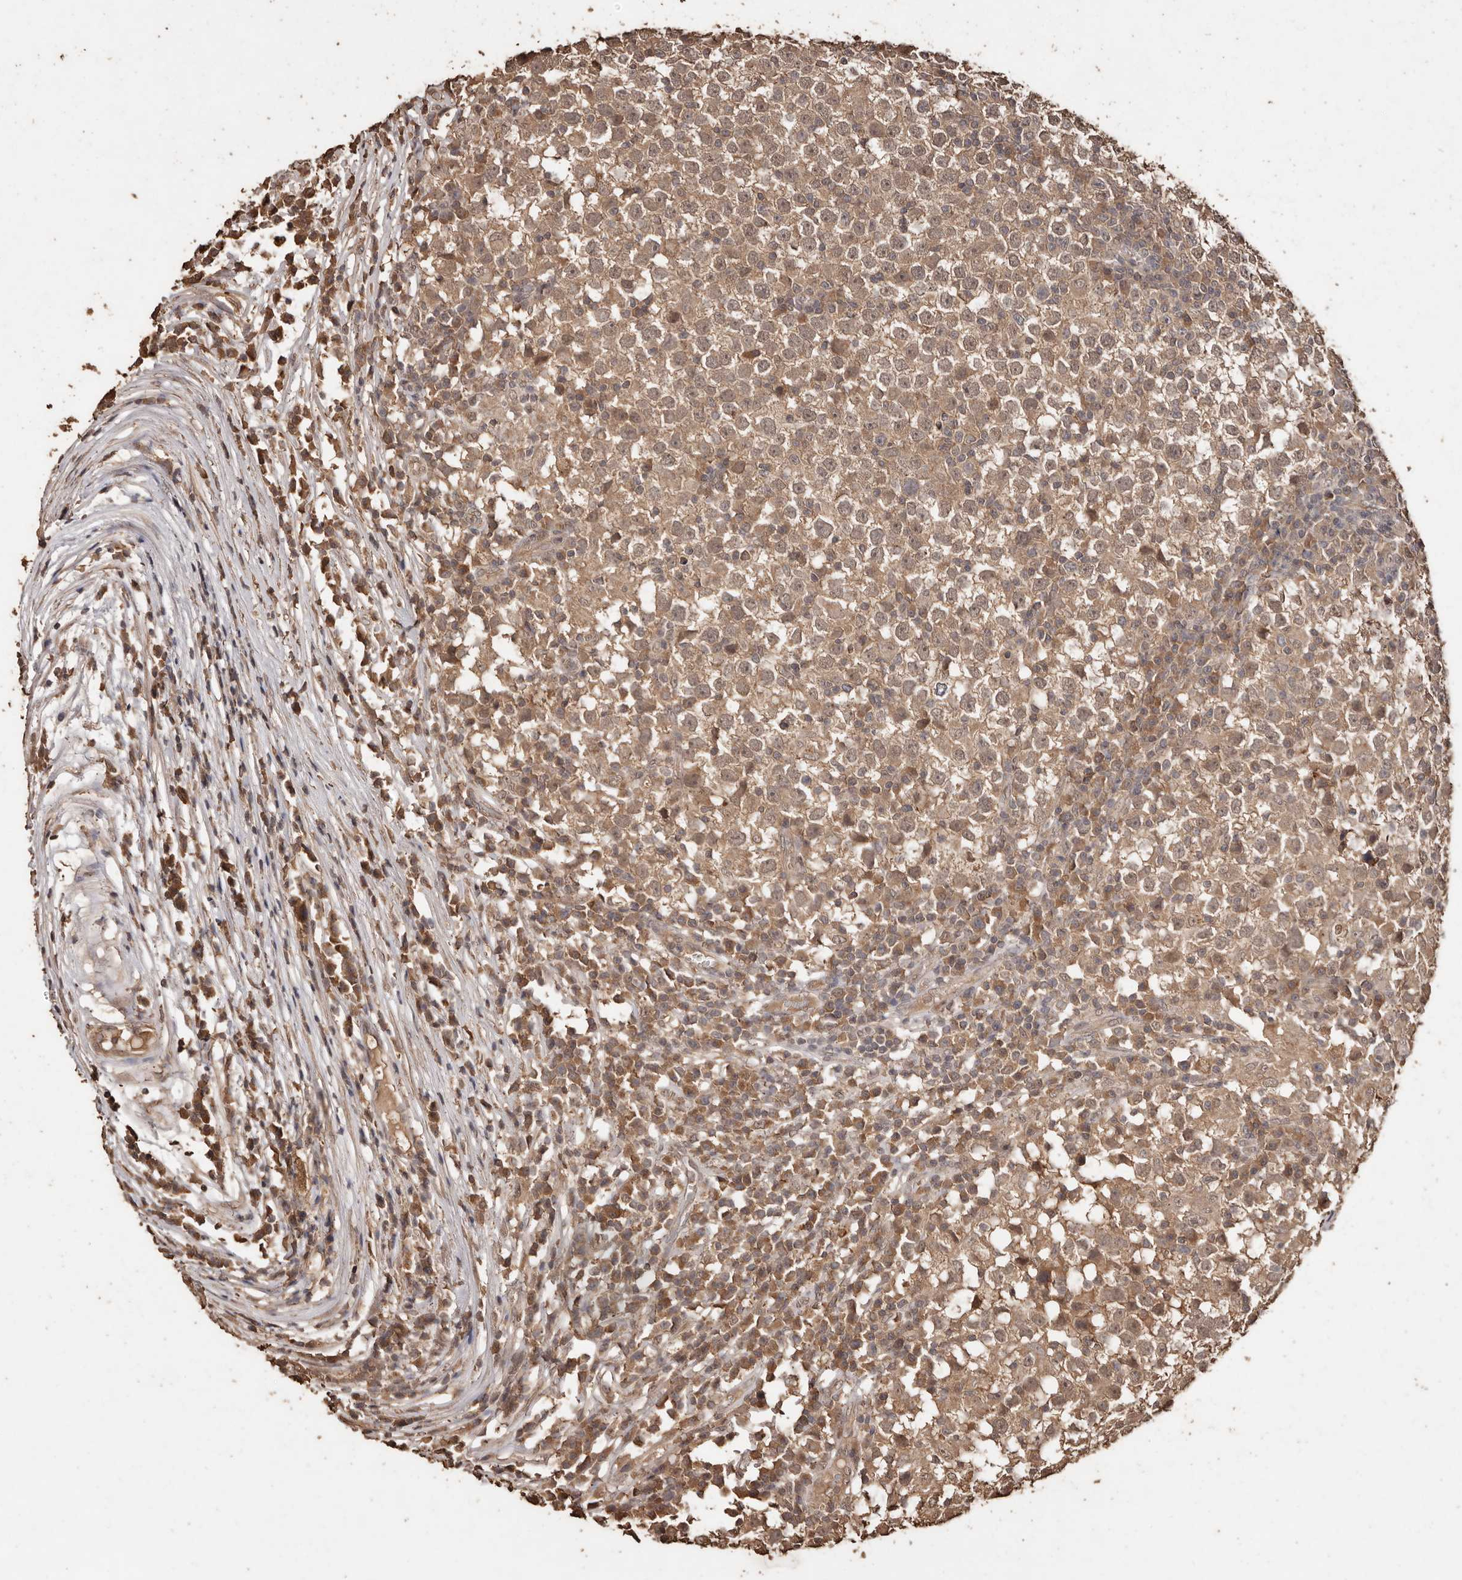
{"staining": {"intensity": "moderate", "quantity": ">75%", "location": "cytoplasmic/membranous"}, "tissue": "testis cancer", "cell_type": "Tumor cells", "image_type": "cancer", "snomed": [{"axis": "morphology", "description": "Seminoma, NOS"}, {"axis": "topography", "description": "Testis"}], "caption": "IHC image of neoplastic tissue: testis cancer stained using IHC shows medium levels of moderate protein expression localized specifically in the cytoplasmic/membranous of tumor cells, appearing as a cytoplasmic/membranous brown color.", "gene": "PKDCC", "patient": {"sex": "male", "age": 65}}